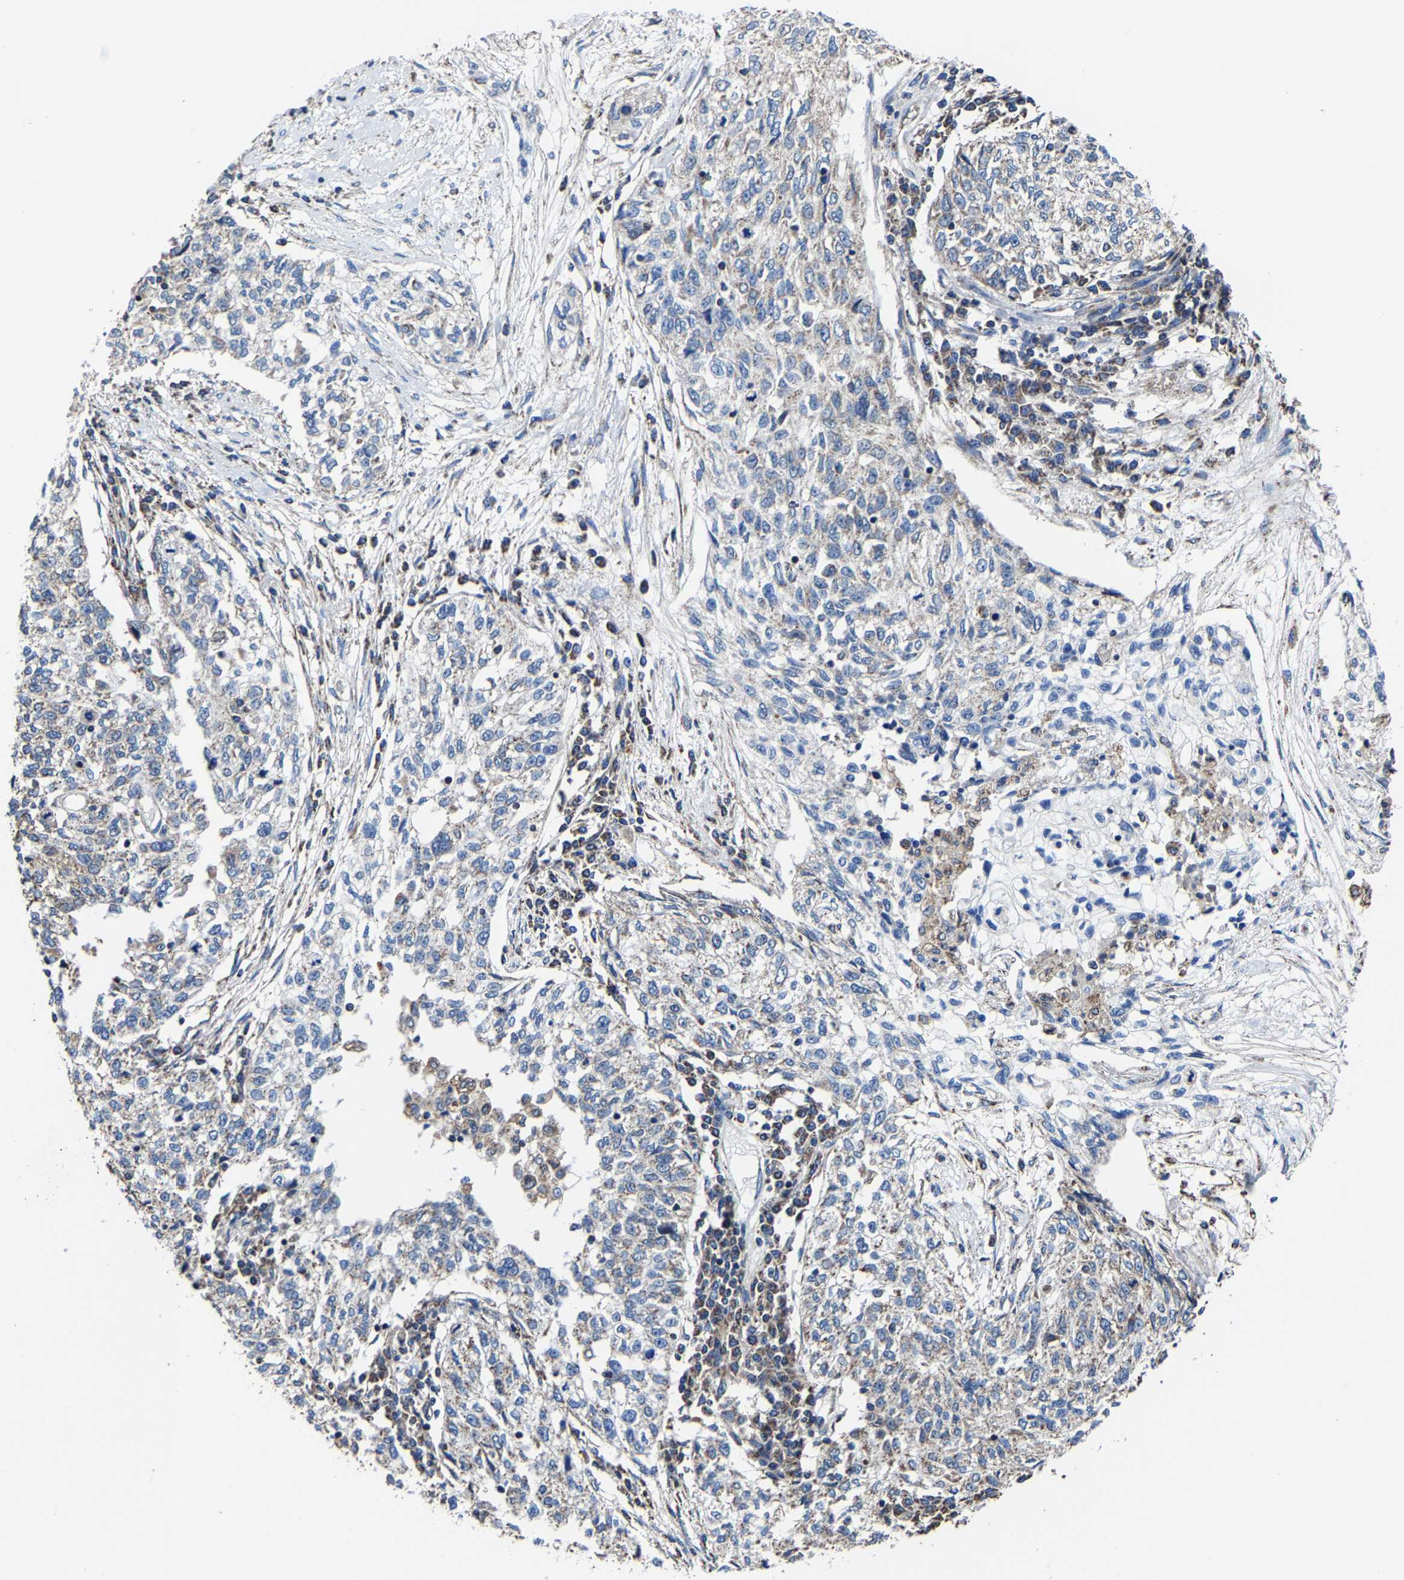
{"staining": {"intensity": "weak", "quantity": "<25%", "location": "cytoplasmic/membranous"}, "tissue": "cervical cancer", "cell_type": "Tumor cells", "image_type": "cancer", "snomed": [{"axis": "morphology", "description": "Squamous cell carcinoma, NOS"}, {"axis": "topography", "description": "Cervix"}], "caption": "Cervical cancer stained for a protein using IHC shows no expression tumor cells.", "gene": "ZCCHC7", "patient": {"sex": "female", "age": 57}}